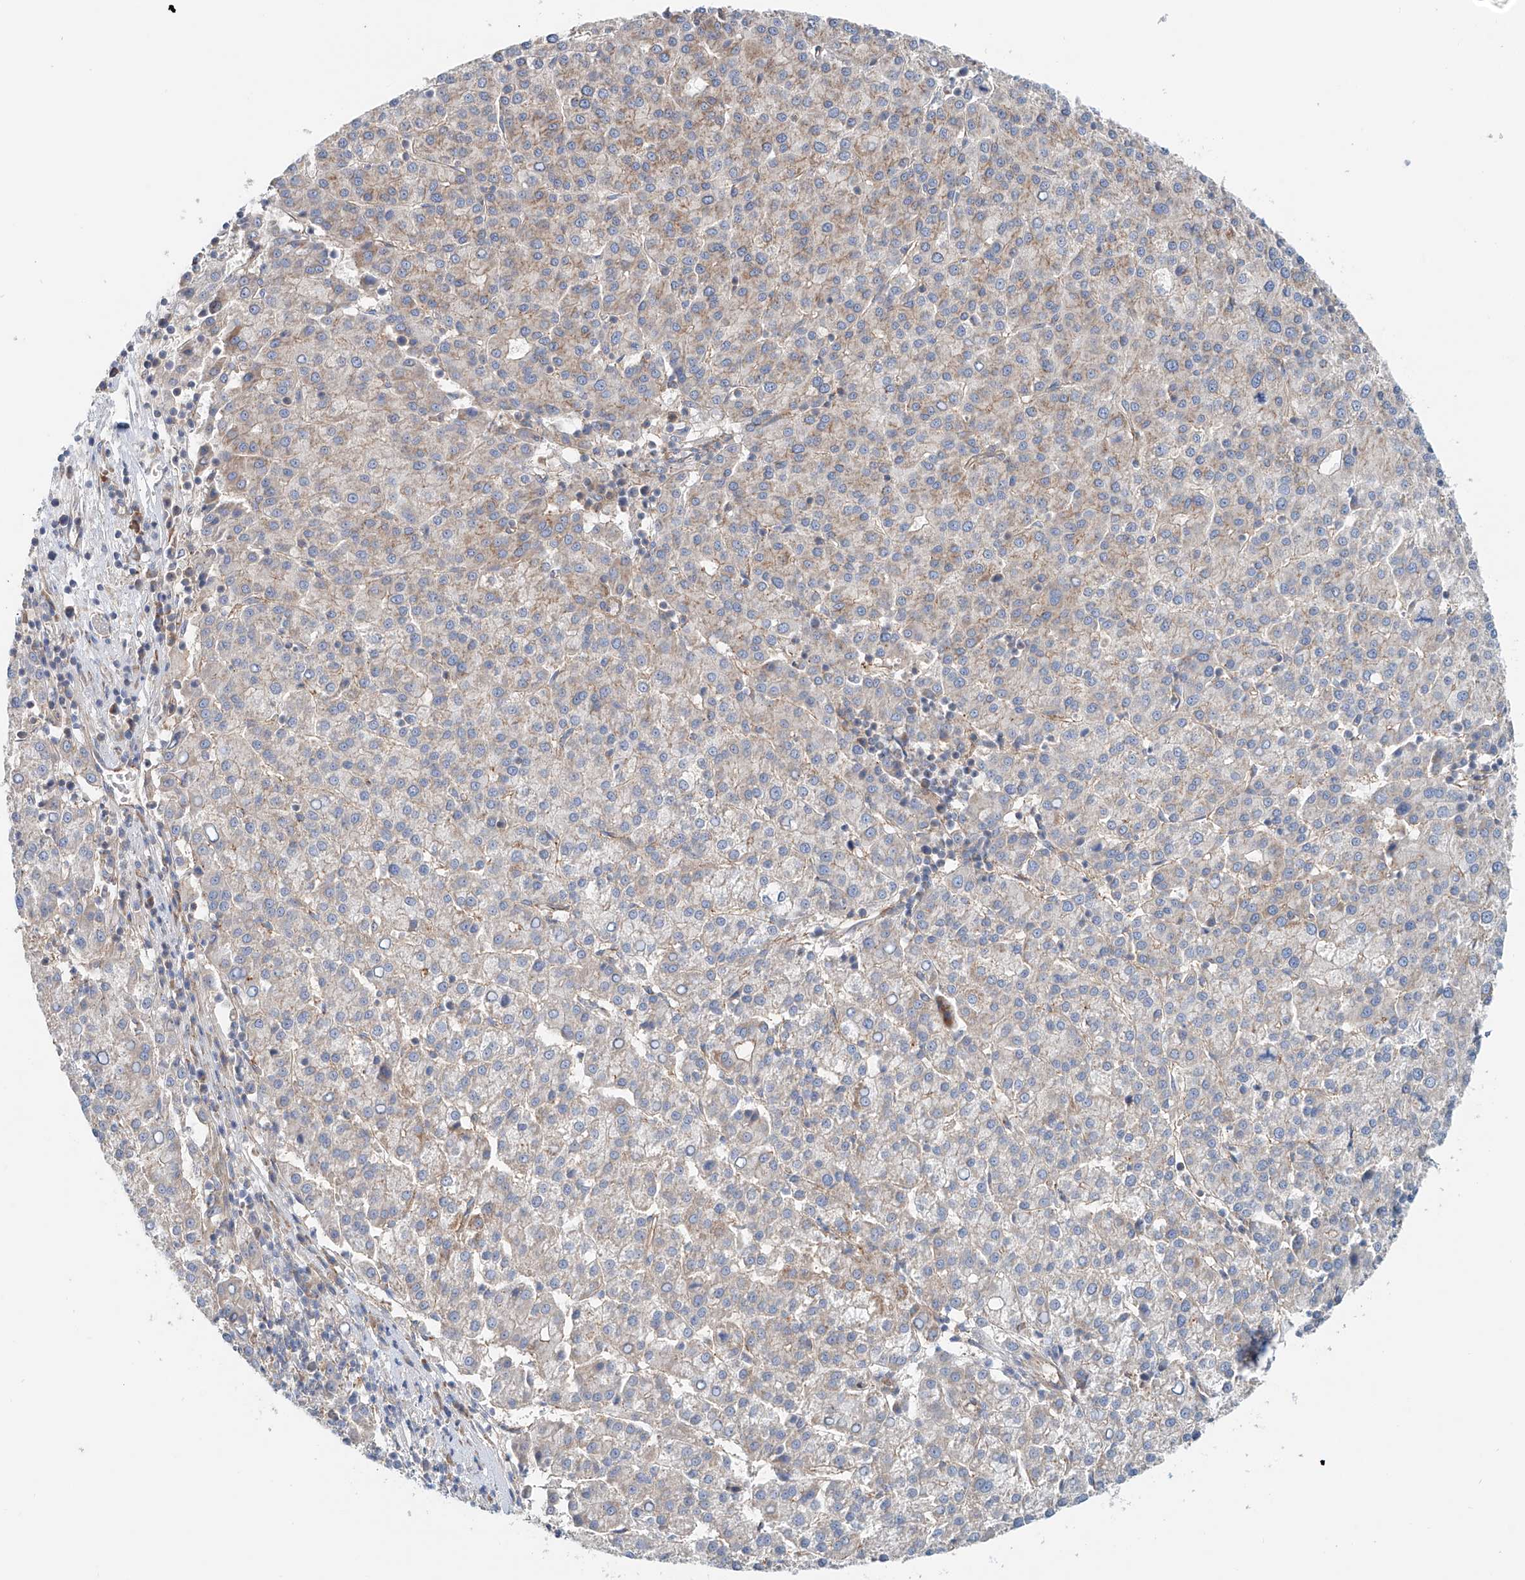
{"staining": {"intensity": "weak", "quantity": "25%-75%", "location": "cytoplasmic/membranous"}, "tissue": "liver cancer", "cell_type": "Tumor cells", "image_type": "cancer", "snomed": [{"axis": "morphology", "description": "Carcinoma, Hepatocellular, NOS"}, {"axis": "topography", "description": "Liver"}], "caption": "Immunohistochemical staining of hepatocellular carcinoma (liver) reveals weak cytoplasmic/membranous protein expression in about 25%-75% of tumor cells.", "gene": "SNAP29", "patient": {"sex": "female", "age": 58}}